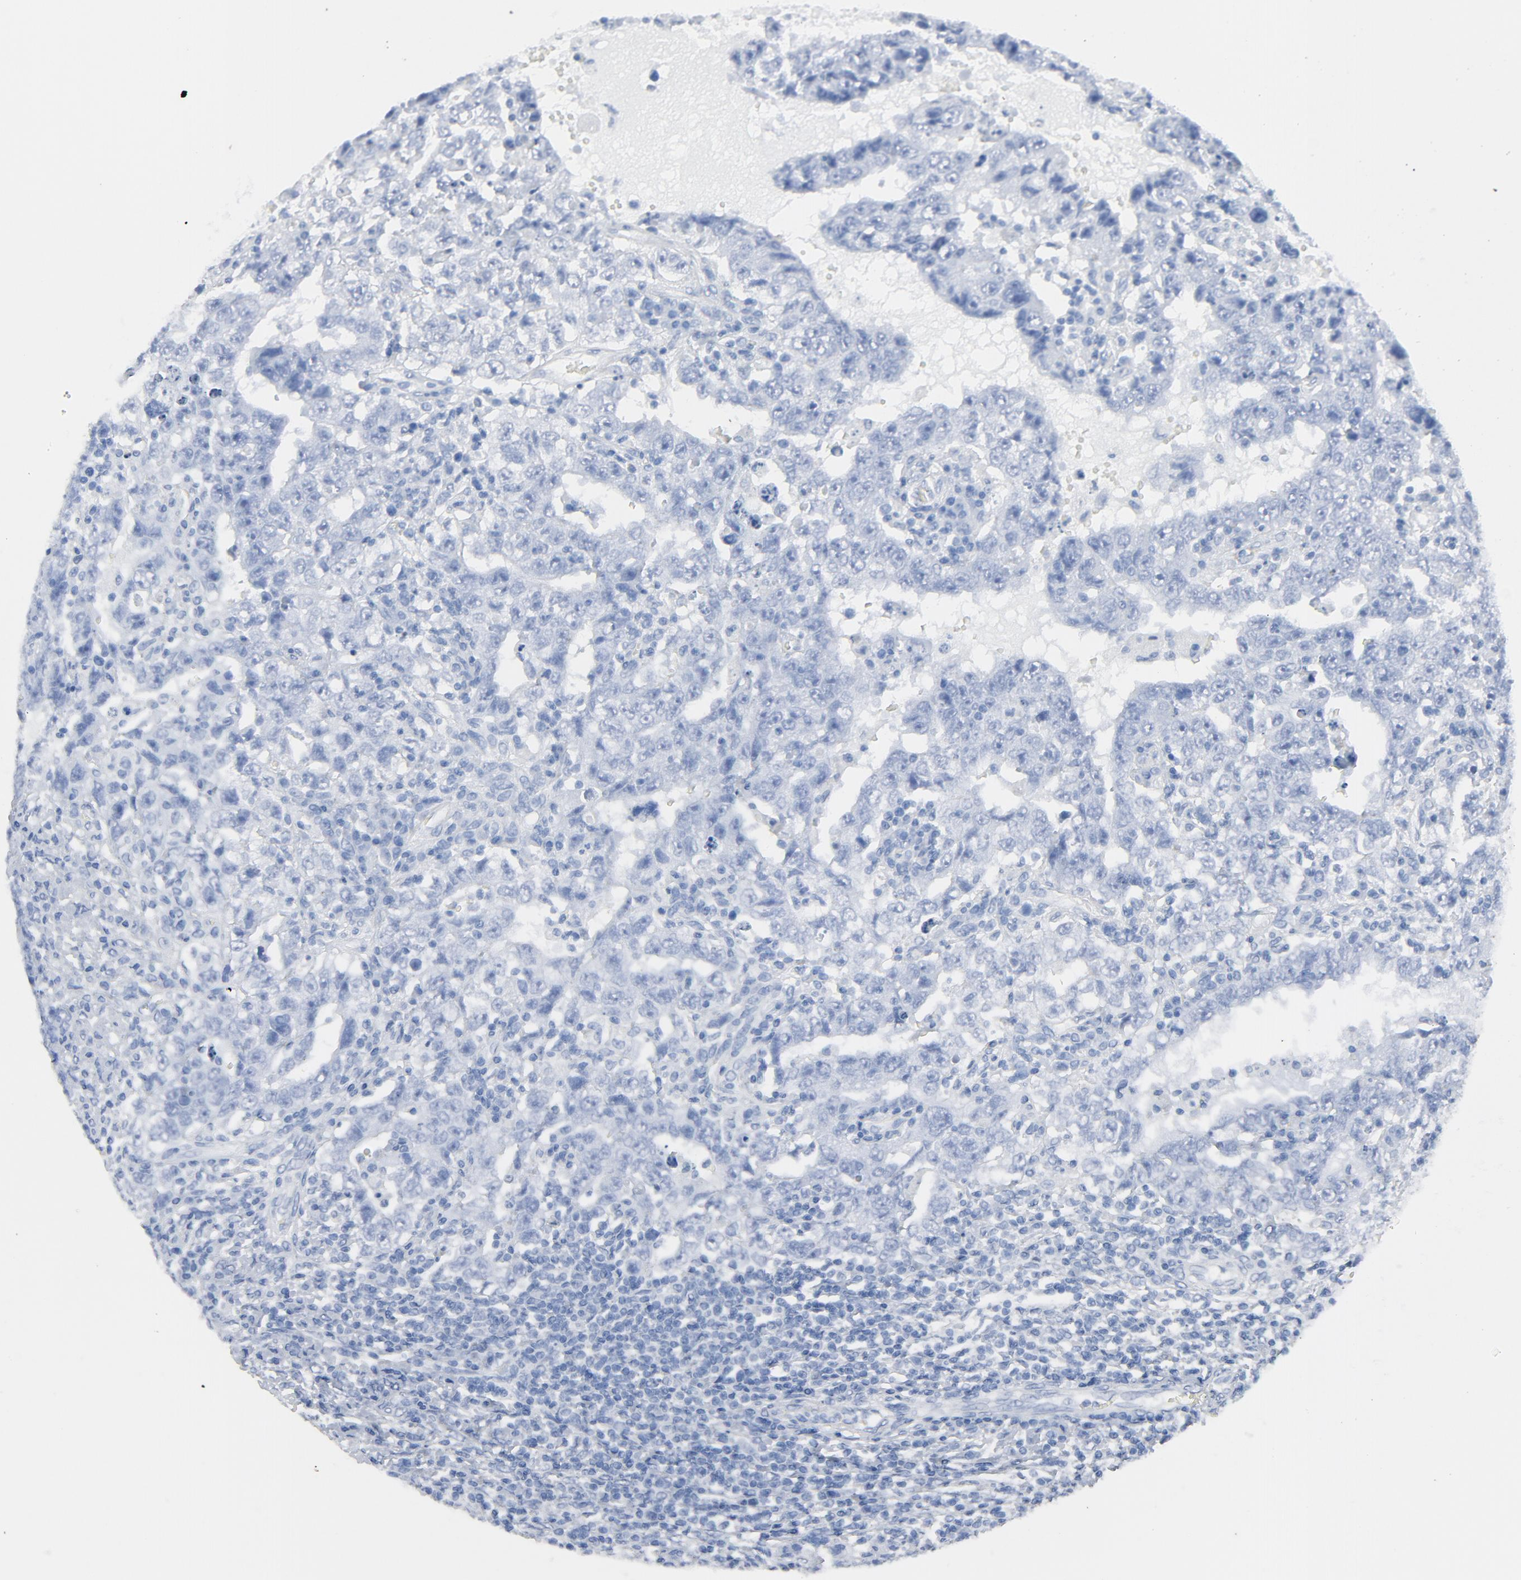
{"staining": {"intensity": "negative", "quantity": "none", "location": "none"}, "tissue": "testis cancer", "cell_type": "Tumor cells", "image_type": "cancer", "snomed": [{"axis": "morphology", "description": "Carcinoma, Embryonal, NOS"}, {"axis": "topography", "description": "Testis"}], "caption": "Immunohistochemistry histopathology image of neoplastic tissue: human testis cancer stained with DAB (3,3'-diaminobenzidine) demonstrates no significant protein positivity in tumor cells.", "gene": "C14orf119", "patient": {"sex": "male", "age": 26}}